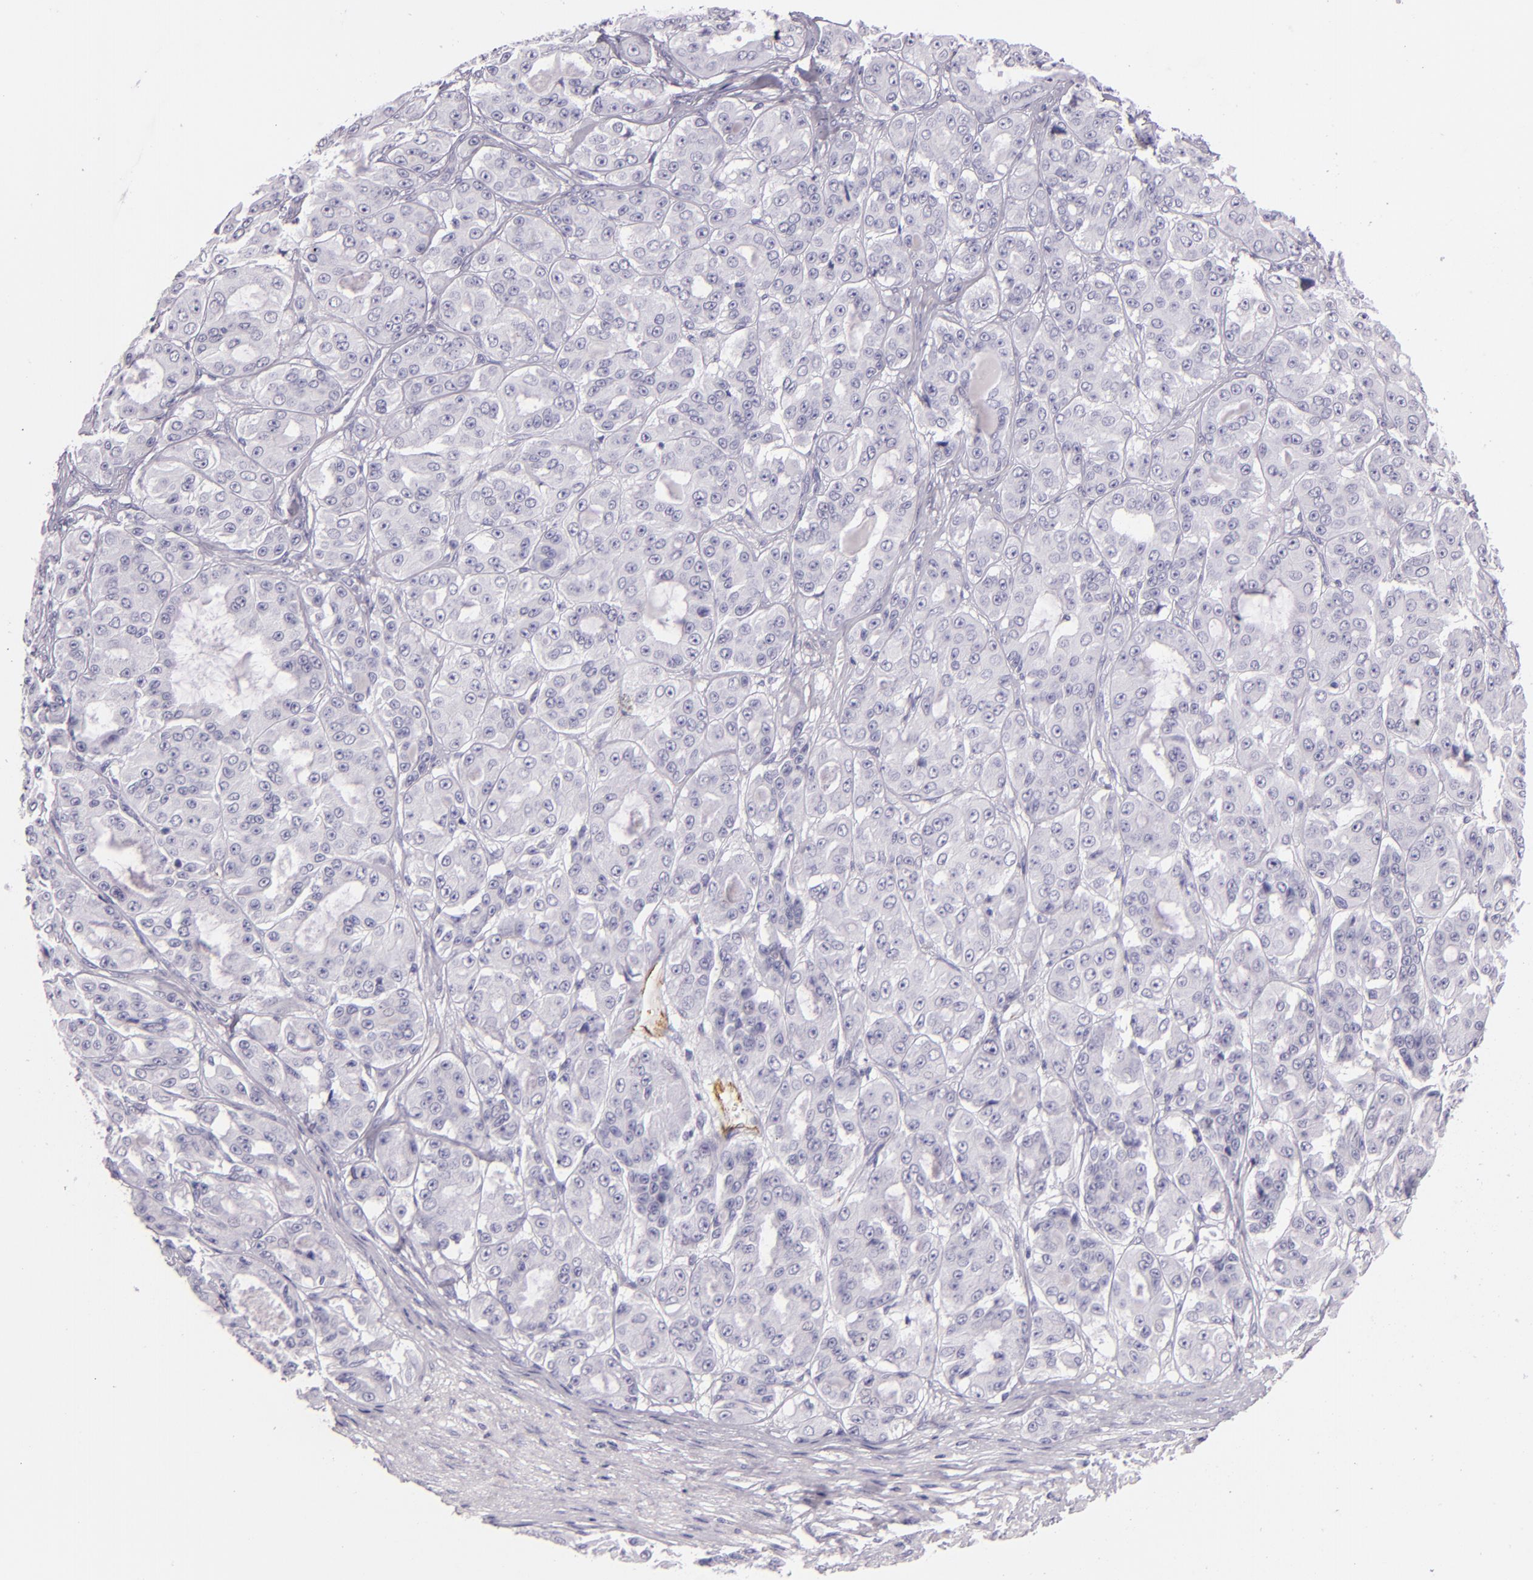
{"staining": {"intensity": "negative", "quantity": "none", "location": "none"}, "tissue": "ovarian cancer", "cell_type": "Tumor cells", "image_type": "cancer", "snomed": [{"axis": "morphology", "description": "Carcinoma, endometroid"}, {"axis": "topography", "description": "Ovary"}], "caption": "High power microscopy histopathology image of an immunohistochemistry photomicrograph of ovarian cancer (endometroid carcinoma), revealing no significant positivity in tumor cells.", "gene": "SELP", "patient": {"sex": "female", "age": 61}}